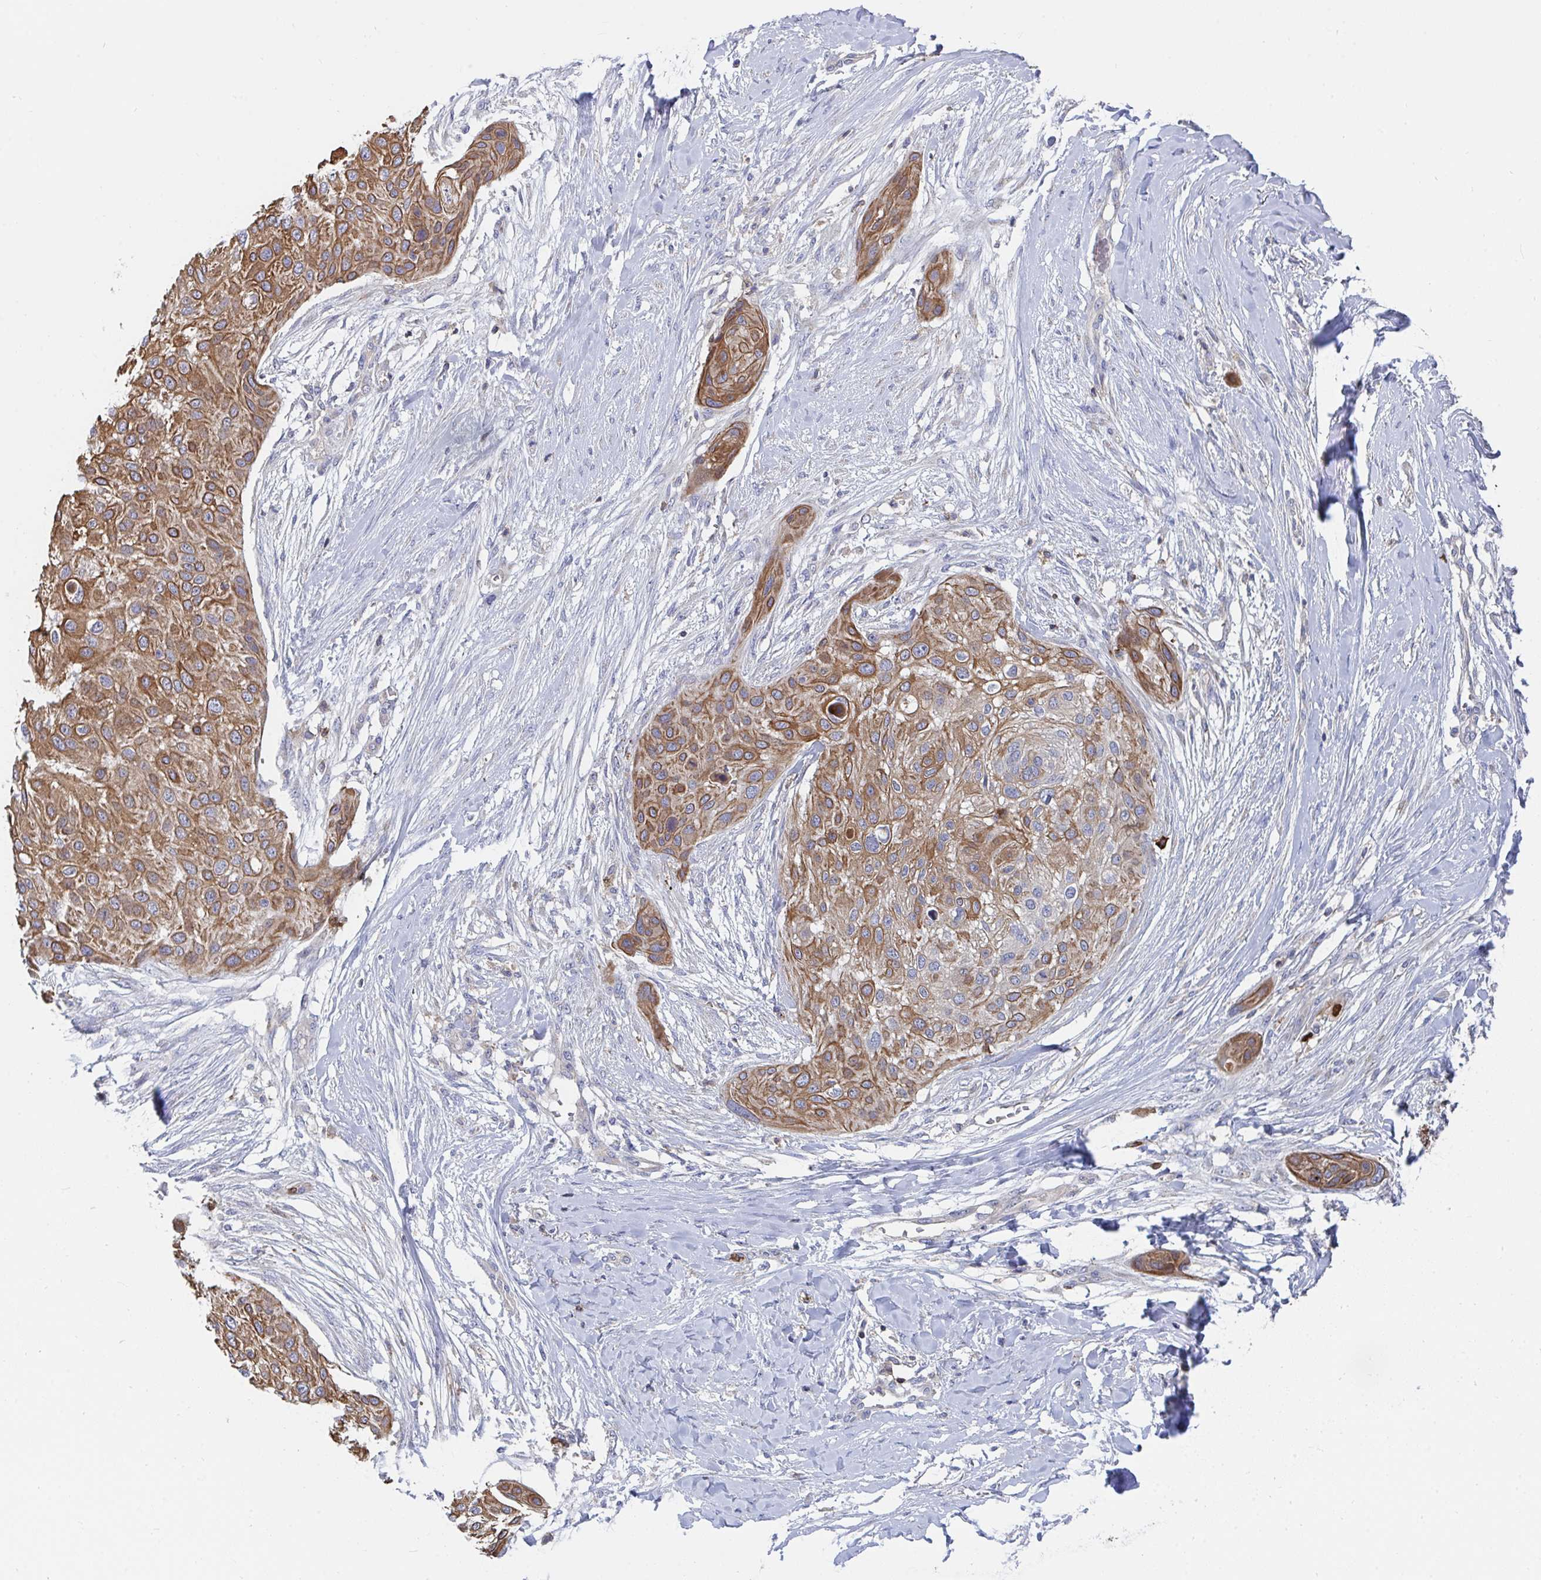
{"staining": {"intensity": "moderate", "quantity": ">75%", "location": "cytoplasmic/membranous"}, "tissue": "skin cancer", "cell_type": "Tumor cells", "image_type": "cancer", "snomed": [{"axis": "morphology", "description": "Squamous cell carcinoma, NOS"}, {"axis": "topography", "description": "Skin"}], "caption": "Immunohistochemistry (IHC) photomicrograph of neoplastic tissue: squamous cell carcinoma (skin) stained using immunohistochemistry (IHC) exhibits medium levels of moderate protein expression localized specifically in the cytoplasmic/membranous of tumor cells, appearing as a cytoplasmic/membranous brown color.", "gene": "FRMD3", "patient": {"sex": "female", "age": 87}}